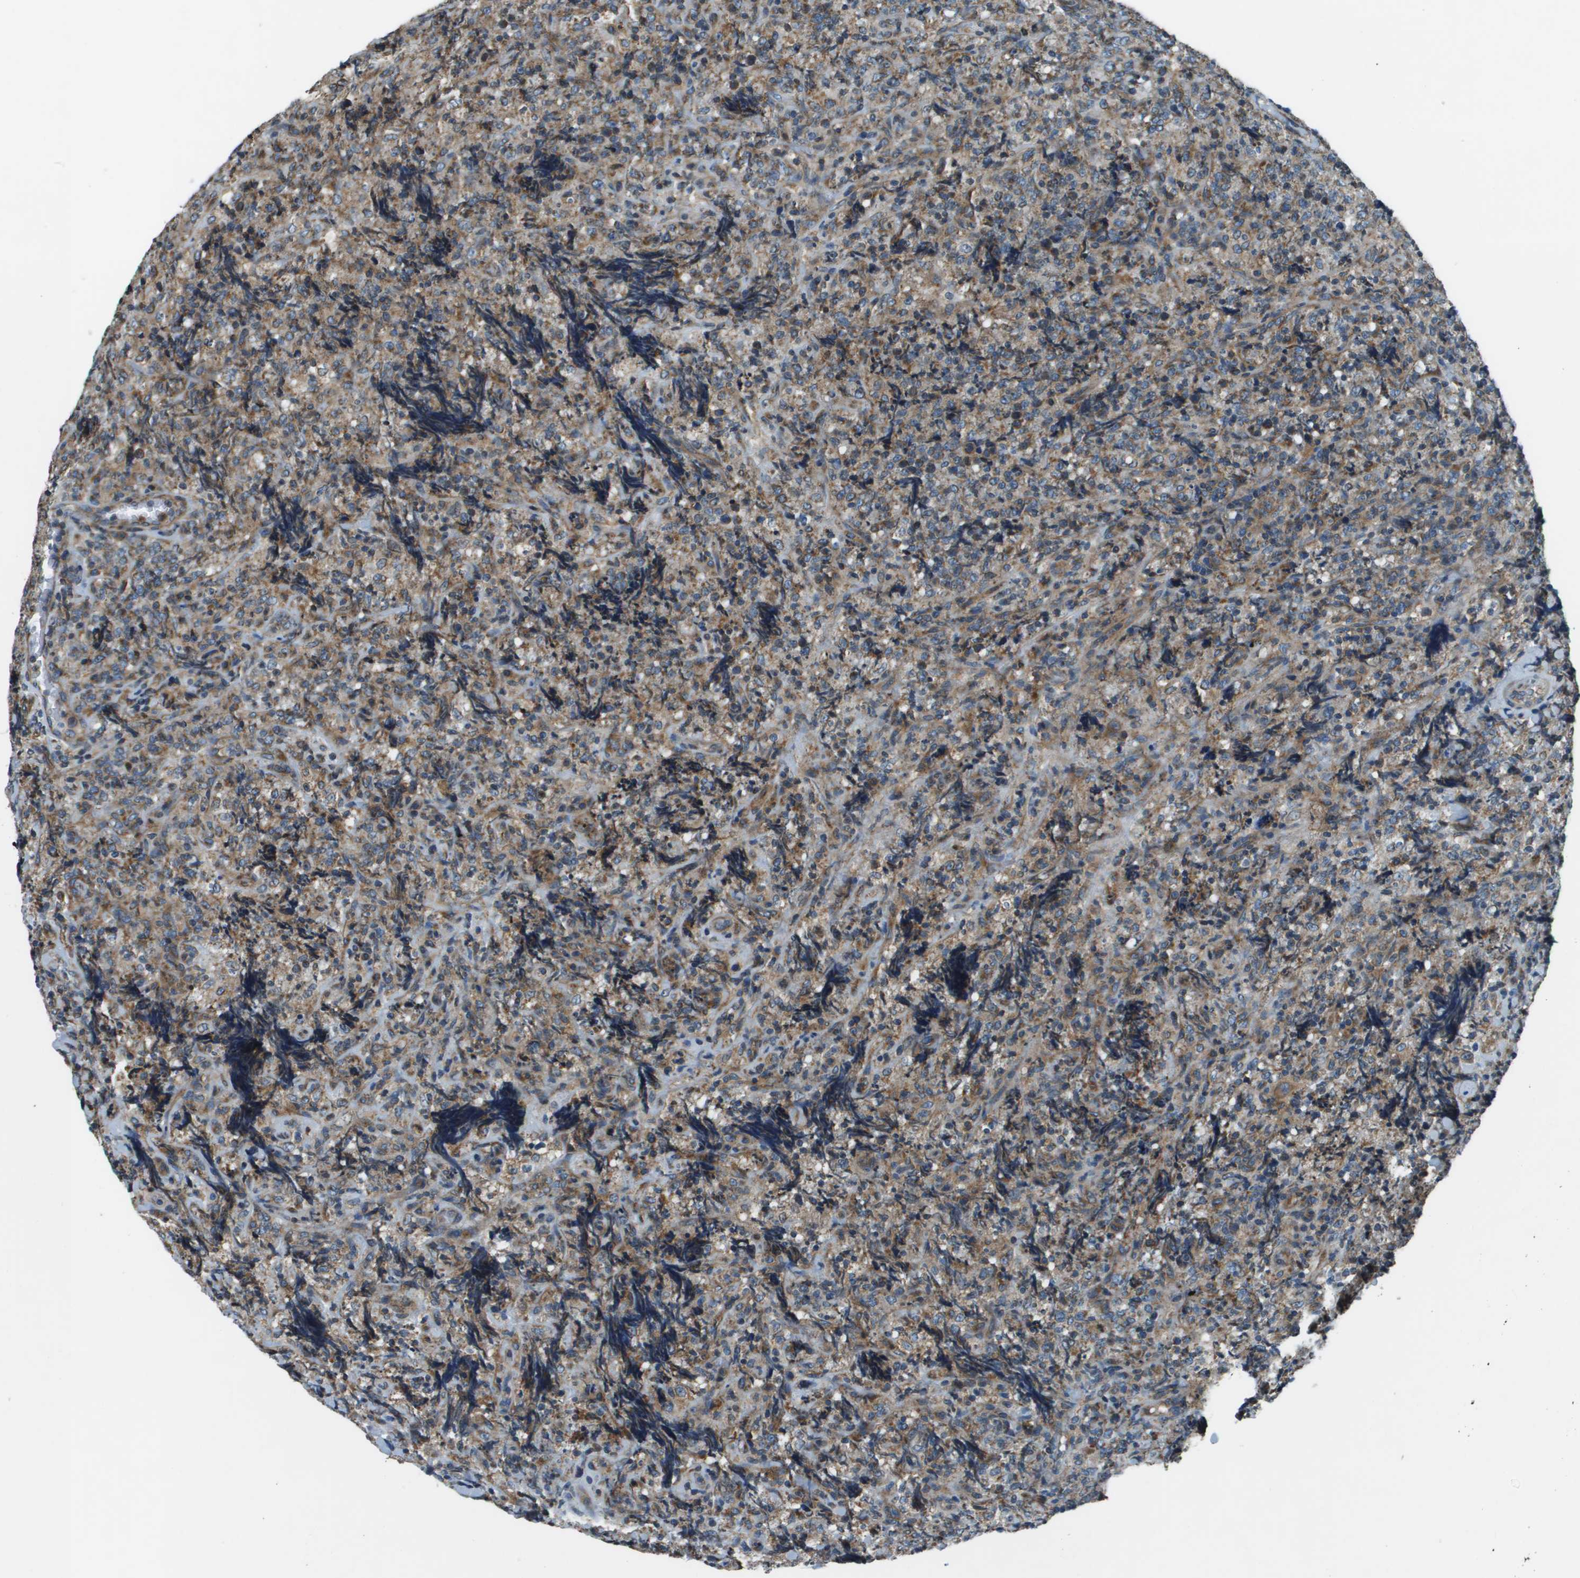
{"staining": {"intensity": "moderate", "quantity": "25%-75%", "location": "cytoplasmic/membranous"}, "tissue": "lymphoma", "cell_type": "Tumor cells", "image_type": "cancer", "snomed": [{"axis": "morphology", "description": "Malignant lymphoma, non-Hodgkin's type, High grade"}, {"axis": "topography", "description": "Tonsil"}], "caption": "This micrograph displays immunohistochemistry (IHC) staining of lymphoma, with medium moderate cytoplasmic/membranous staining in about 25%-75% of tumor cells.", "gene": "TMEM51", "patient": {"sex": "female", "age": 36}}